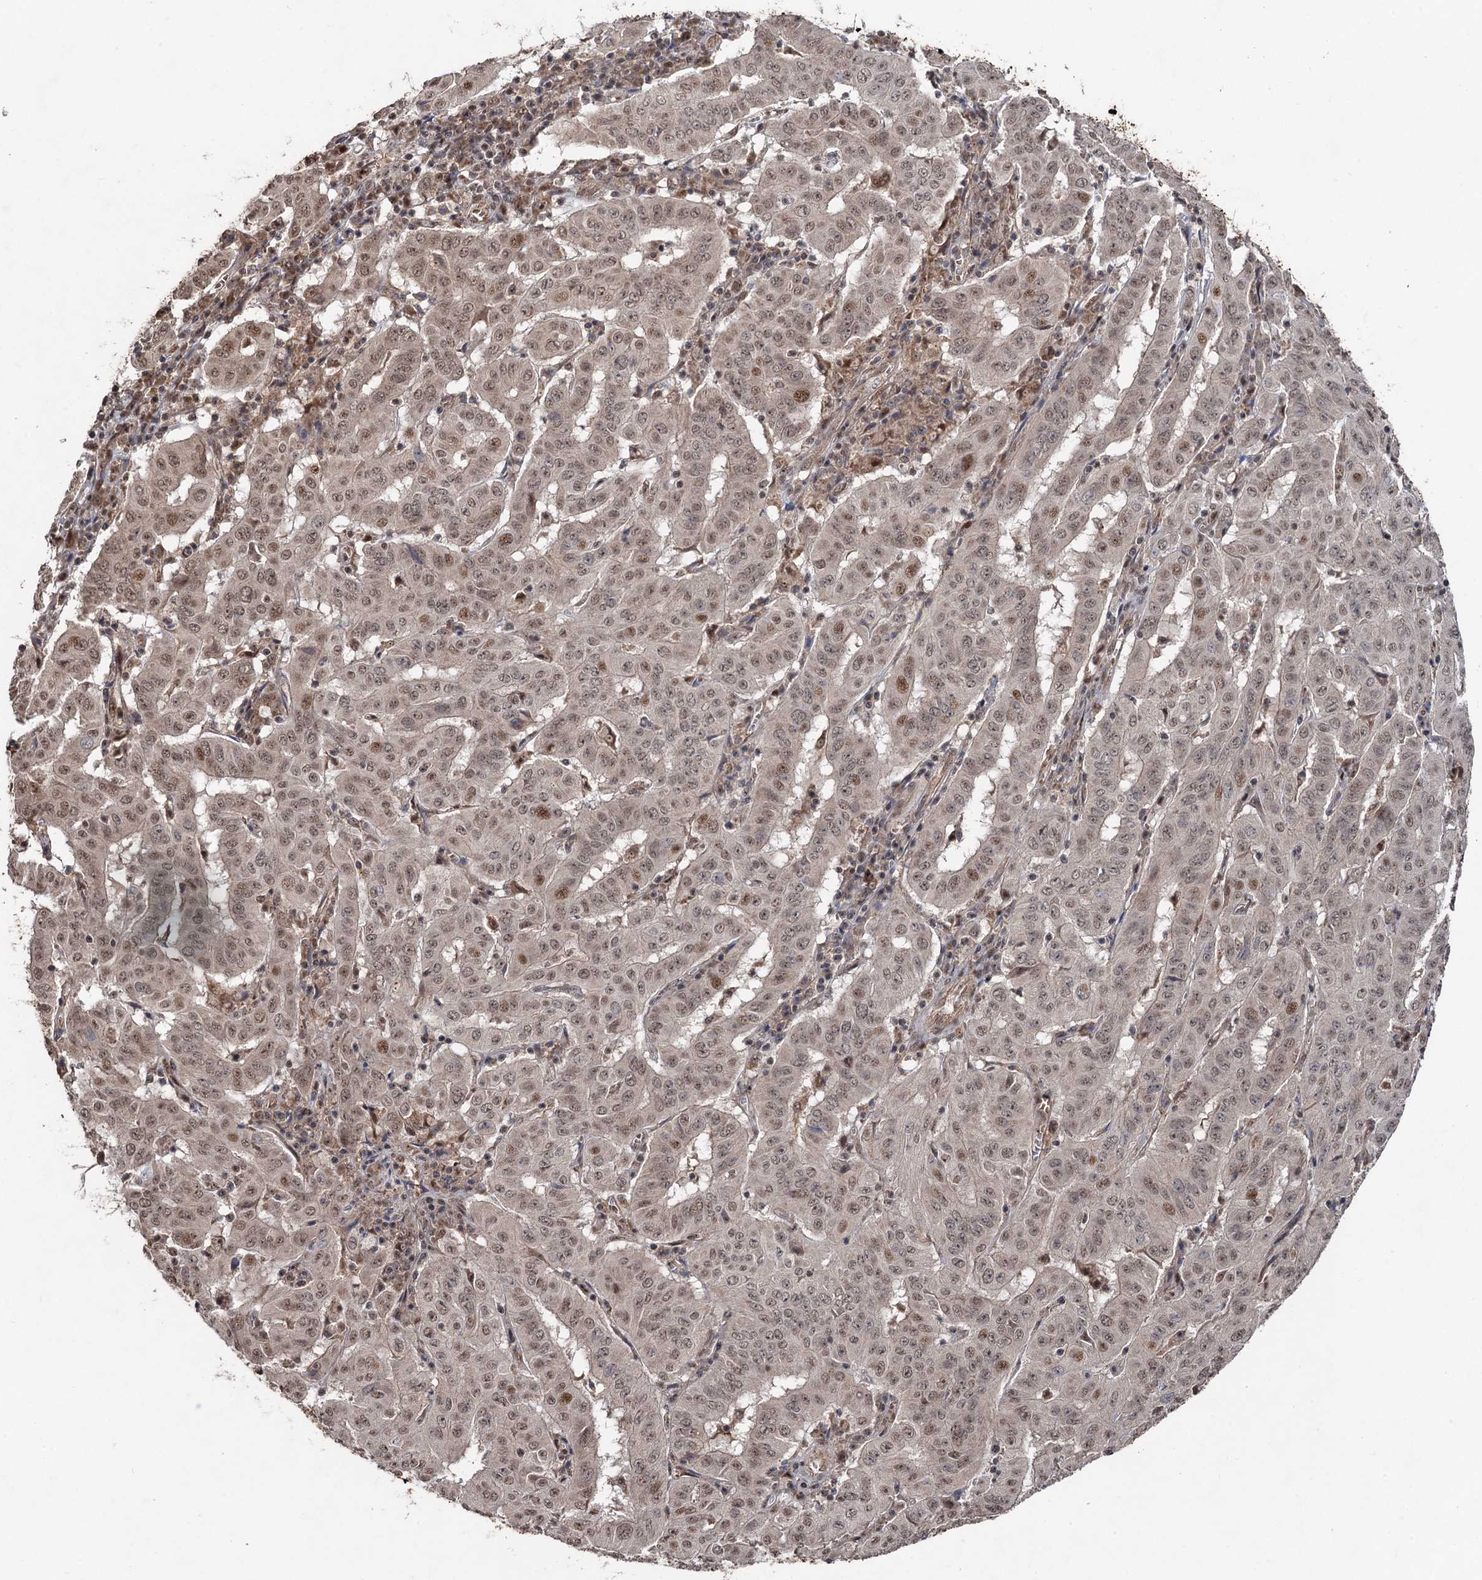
{"staining": {"intensity": "weak", "quantity": ">75%", "location": "nuclear"}, "tissue": "pancreatic cancer", "cell_type": "Tumor cells", "image_type": "cancer", "snomed": [{"axis": "morphology", "description": "Adenocarcinoma, NOS"}, {"axis": "topography", "description": "Pancreas"}], "caption": "The immunohistochemical stain highlights weak nuclear expression in tumor cells of adenocarcinoma (pancreatic) tissue.", "gene": "REP15", "patient": {"sex": "male", "age": 63}}